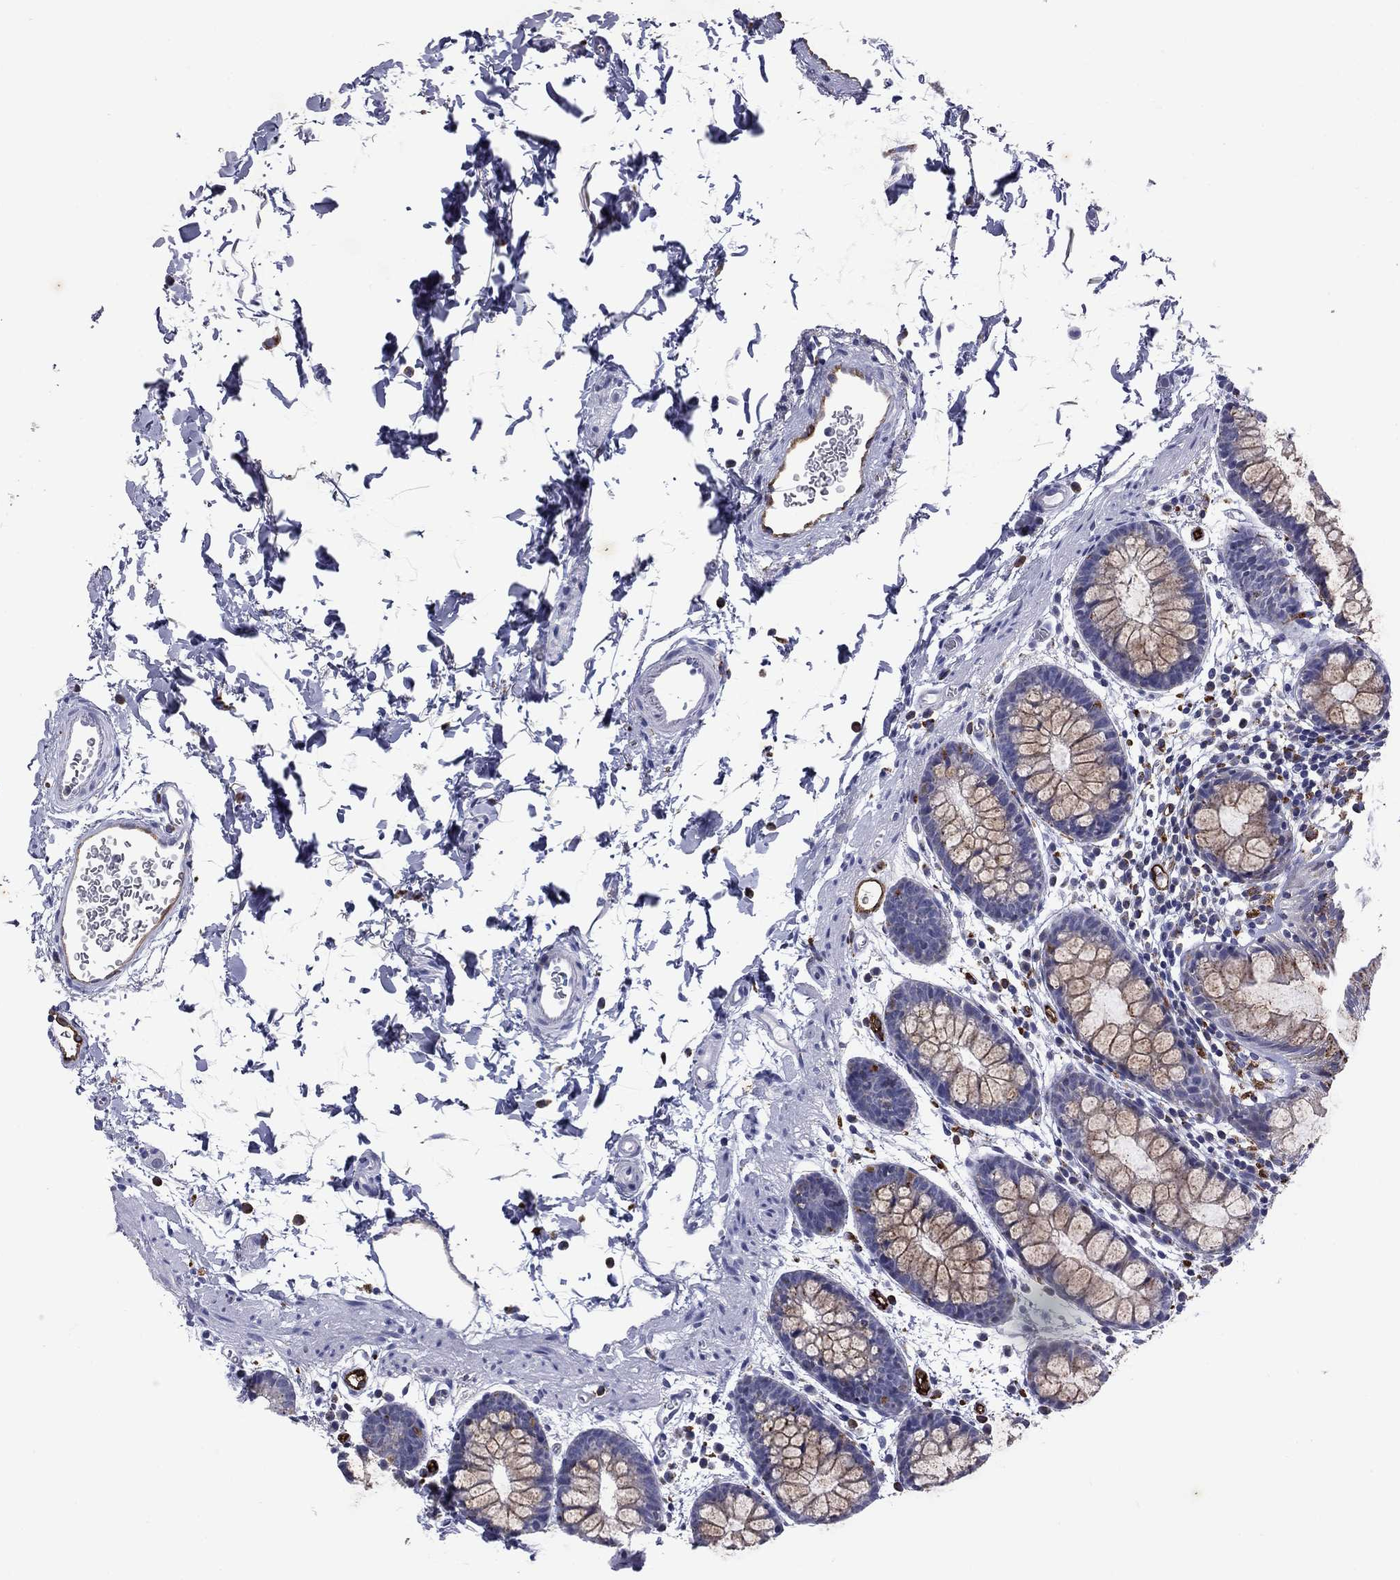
{"staining": {"intensity": "moderate", "quantity": "25%-75%", "location": "cytoplasmic/membranous"}, "tissue": "rectum", "cell_type": "Glandular cells", "image_type": "normal", "snomed": [{"axis": "morphology", "description": "Normal tissue, NOS"}, {"axis": "topography", "description": "Rectum"}], "caption": "A medium amount of moderate cytoplasmic/membranous positivity is seen in approximately 25%-75% of glandular cells in unremarkable rectum.", "gene": "MADCAM1", "patient": {"sex": "male", "age": 57}}